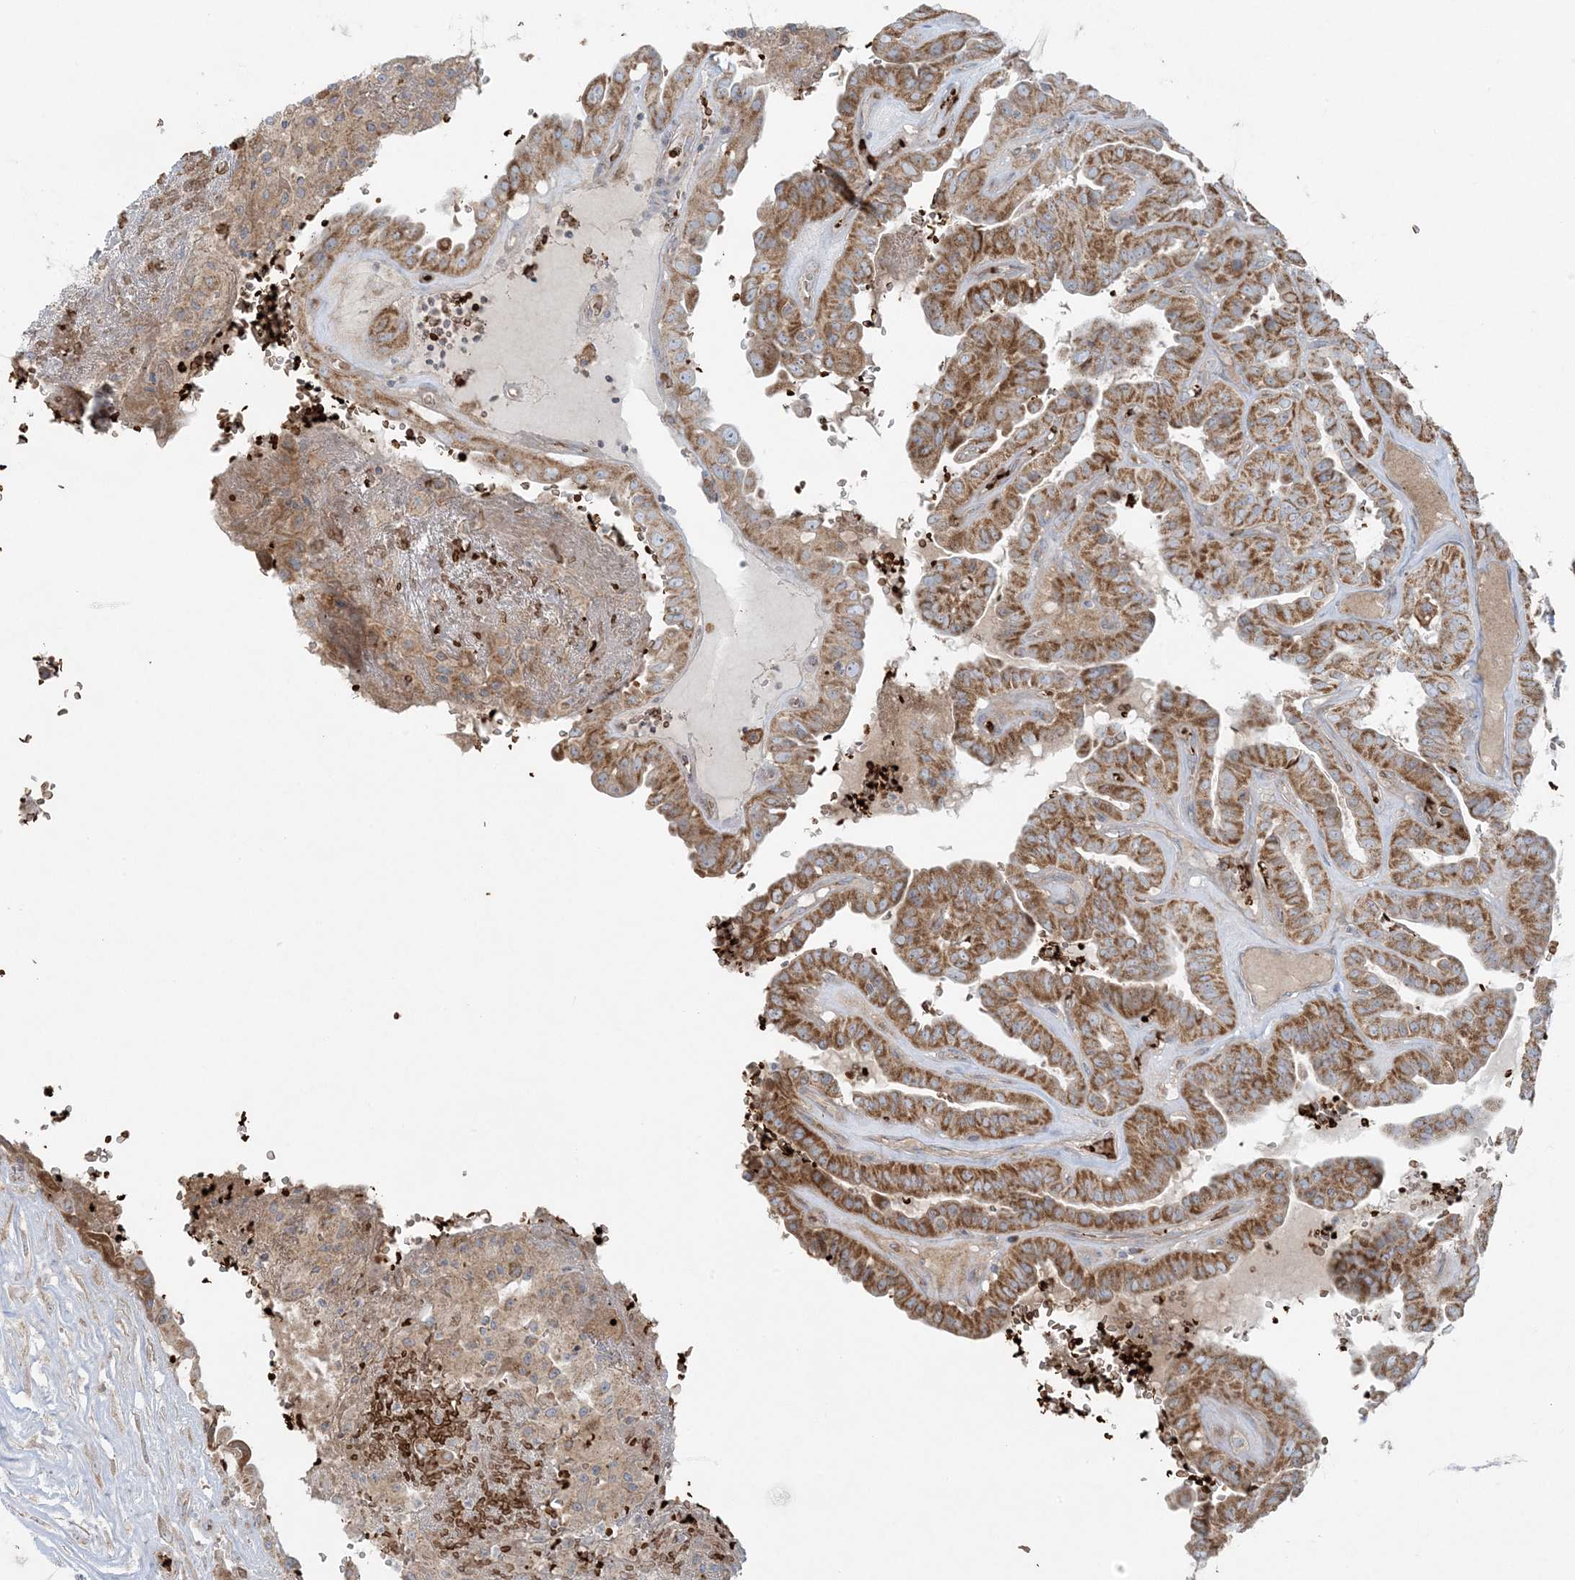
{"staining": {"intensity": "moderate", "quantity": ">75%", "location": "cytoplasmic/membranous"}, "tissue": "thyroid cancer", "cell_type": "Tumor cells", "image_type": "cancer", "snomed": [{"axis": "morphology", "description": "Papillary adenocarcinoma, NOS"}, {"axis": "topography", "description": "Thyroid gland"}], "caption": "IHC (DAB (3,3'-diaminobenzidine)) staining of papillary adenocarcinoma (thyroid) displays moderate cytoplasmic/membranous protein expression in about >75% of tumor cells. Nuclei are stained in blue.", "gene": "PIK3R4", "patient": {"sex": "male", "age": 77}}